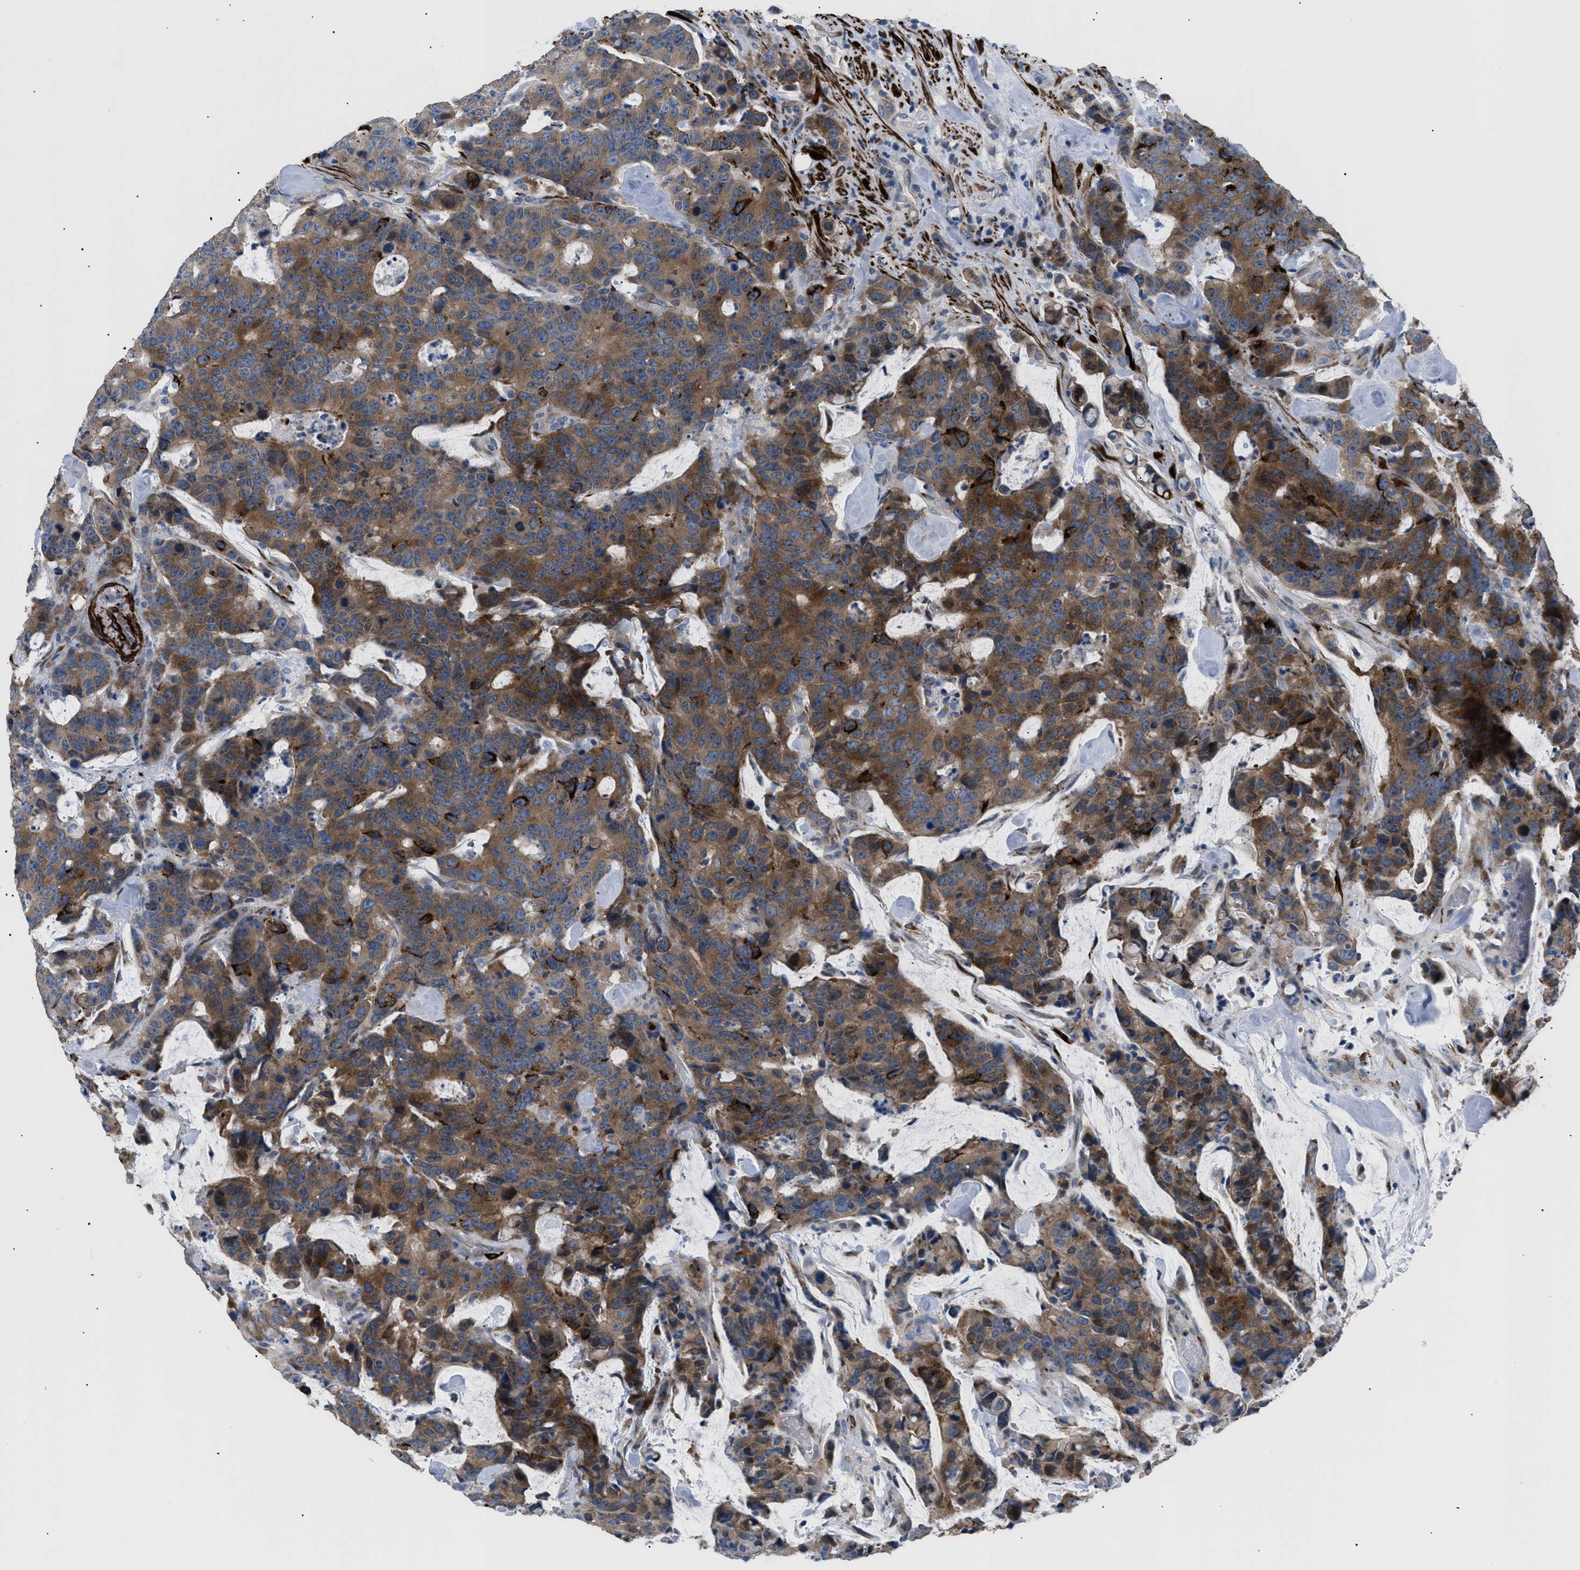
{"staining": {"intensity": "strong", "quantity": ">75%", "location": "cytoplasmic/membranous"}, "tissue": "colorectal cancer", "cell_type": "Tumor cells", "image_type": "cancer", "snomed": [{"axis": "morphology", "description": "Adenocarcinoma, NOS"}, {"axis": "topography", "description": "Colon"}], "caption": "Colorectal cancer was stained to show a protein in brown. There is high levels of strong cytoplasmic/membranous staining in about >75% of tumor cells.", "gene": "ICA1", "patient": {"sex": "female", "age": 86}}